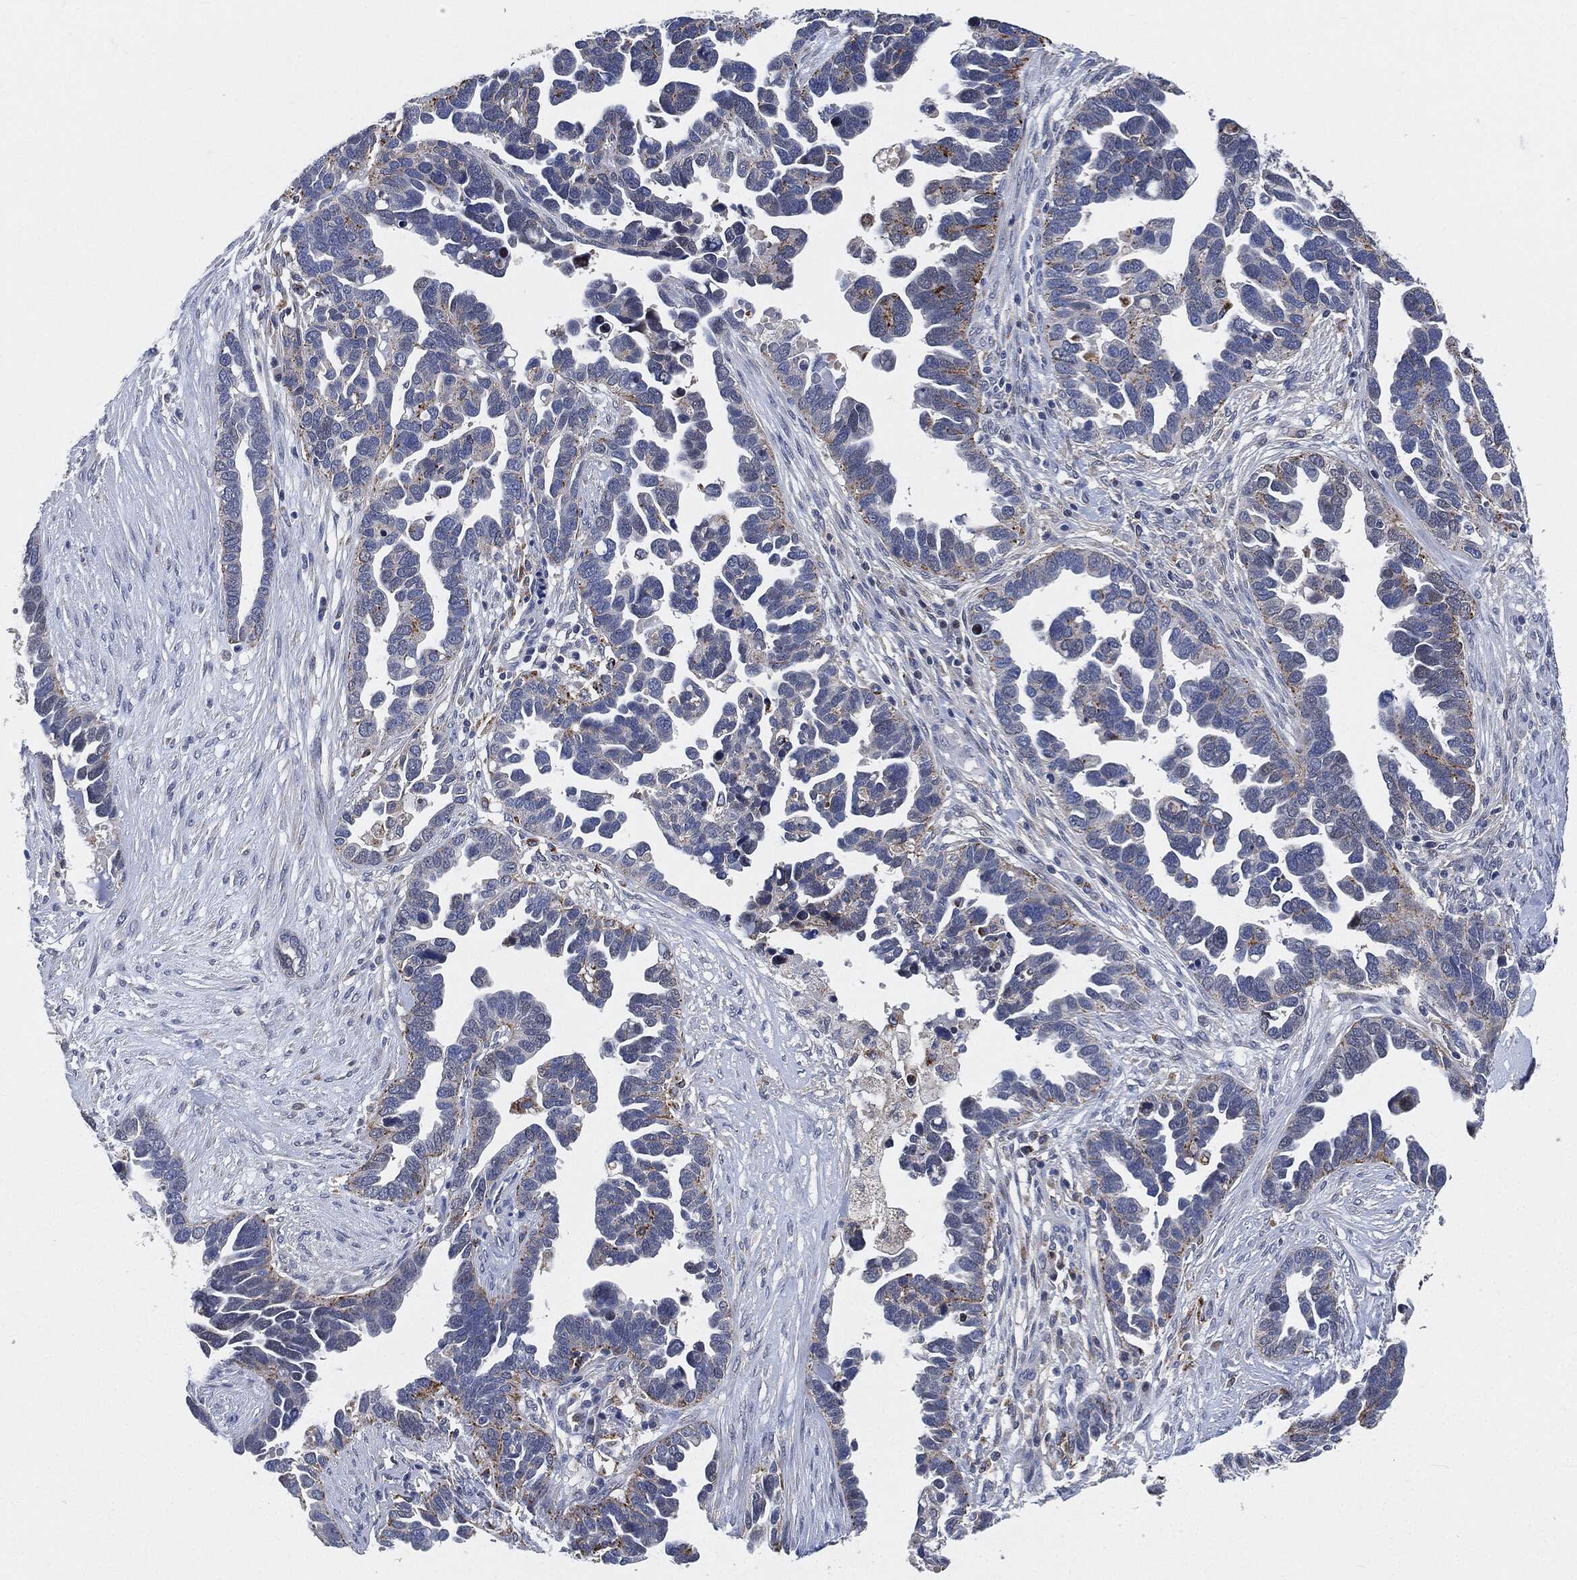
{"staining": {"intensity": "moderate", "quantity": "<25%", "location": "cytoplasmic/membranous"}, "tissue": "ovarian cancer", "cell_type": "Tumor cells", "image_type": "cancer", "snomed": [{"axis": "morphology", "description": "Cystadenocarcinoma, serous, NOS"}, {"axis": "topography", "description": "Ovary"}], "caption": "IHC histopathology image of neoplastic tissue: serous cystadenocarcinoma (ovarian) stained using immunohistochemistry shows low levels of moderate protein expression localized specifically in the cytoplasmic/membranous of tumor cells, appearing as a cytoplasmic/membranous brown color.", "gene": "VSIG4", "patient": {"sex": "female", "age": 54}}